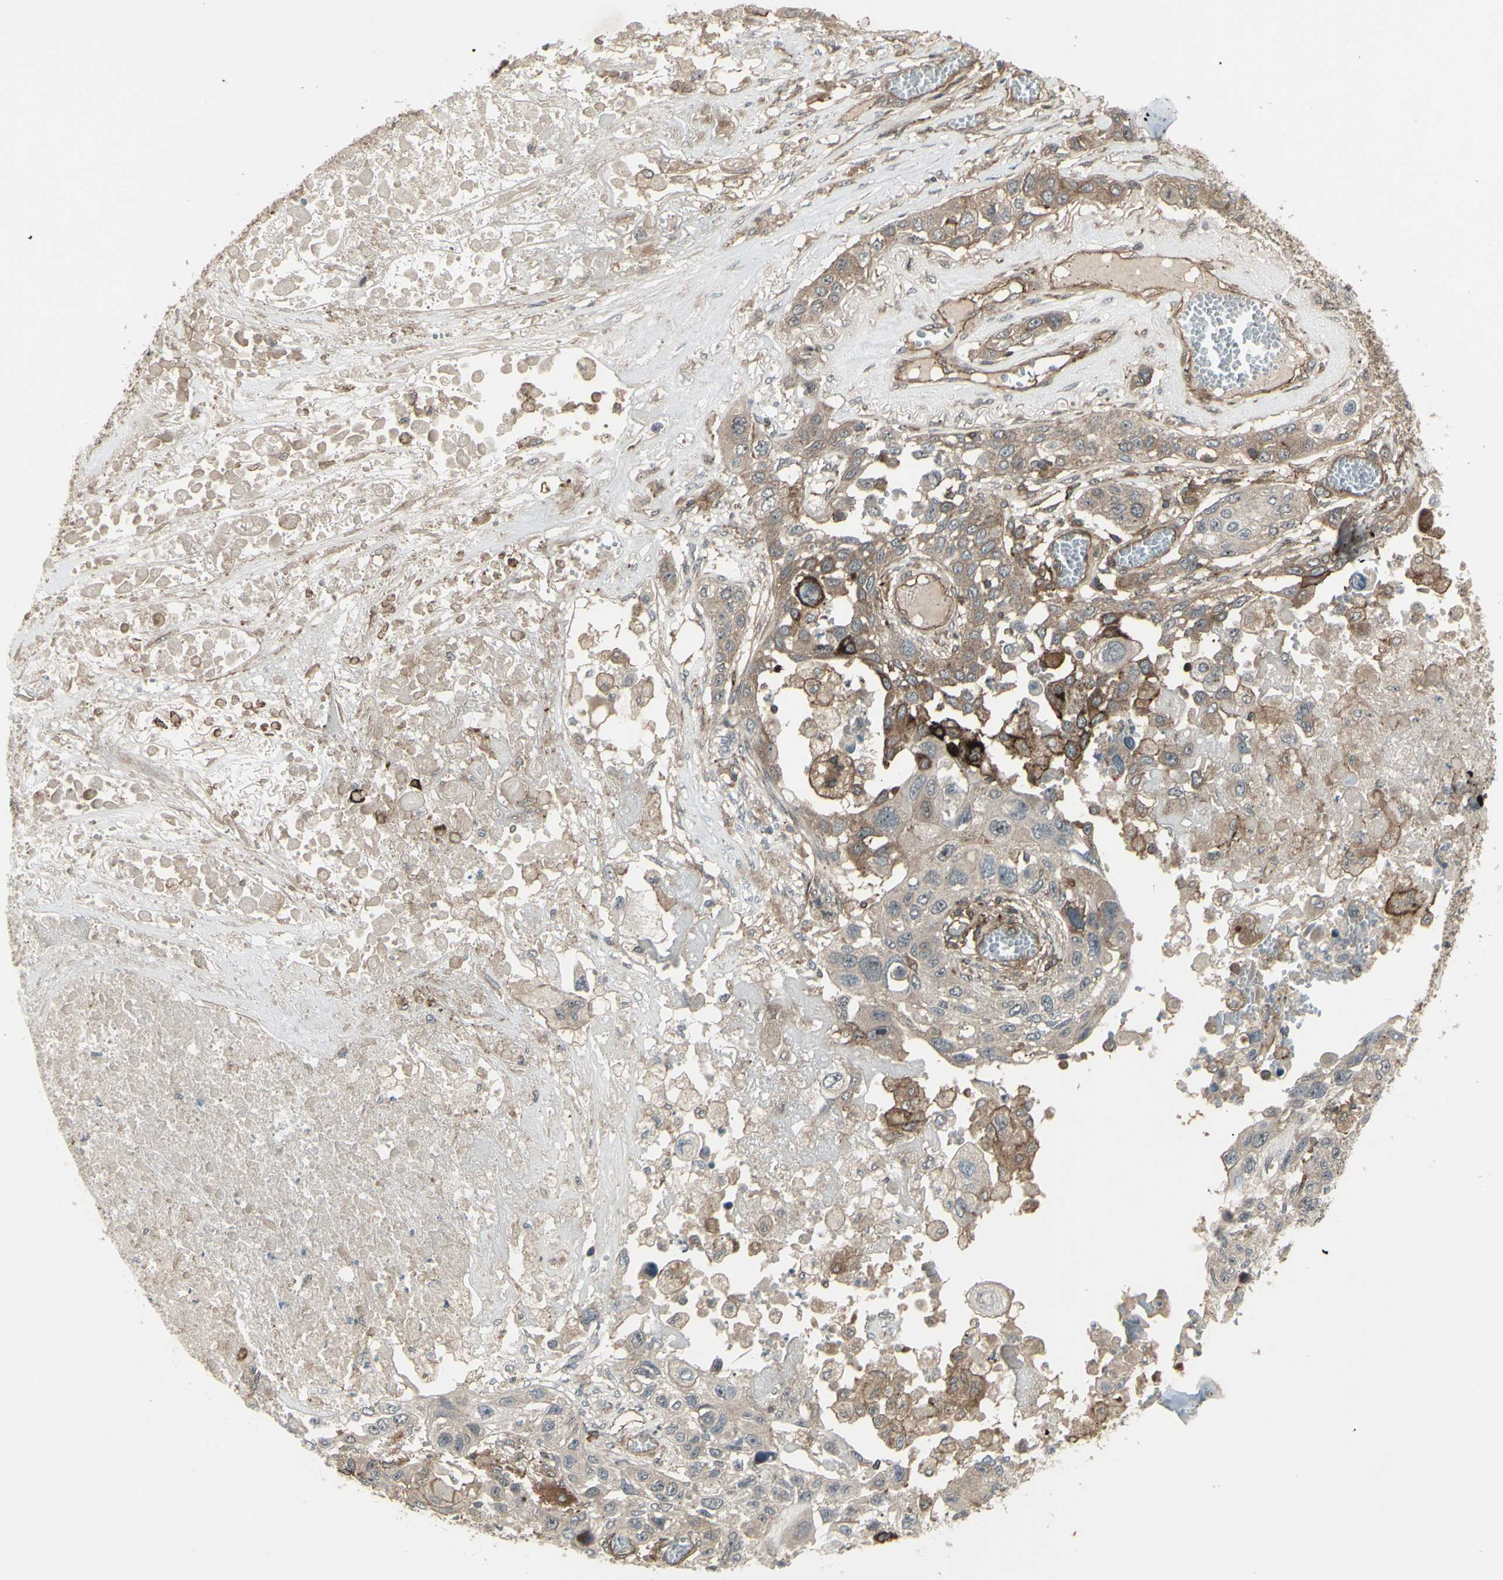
{"staining": {"intensity": "weak", "quantity": ">75%", "location": "cytoplasmic/membranous"}, "tissue": "lung cancer", "cell_type": "Tumor cells", "image_type": "cancer", "snomed": [{"axis": "morphology", "description": "Squamous cell carcinoma, NOS"}, {"axis": "topography", "description": "Lung"}], "caption": "Lung cancer stained for a protein (brown) exhibits weak cytoplasmic/membranous positive staining in approximately >75% of tumor cells.", "gene": "FXYD5", "patient": {"sex": "male", "age": 71}}